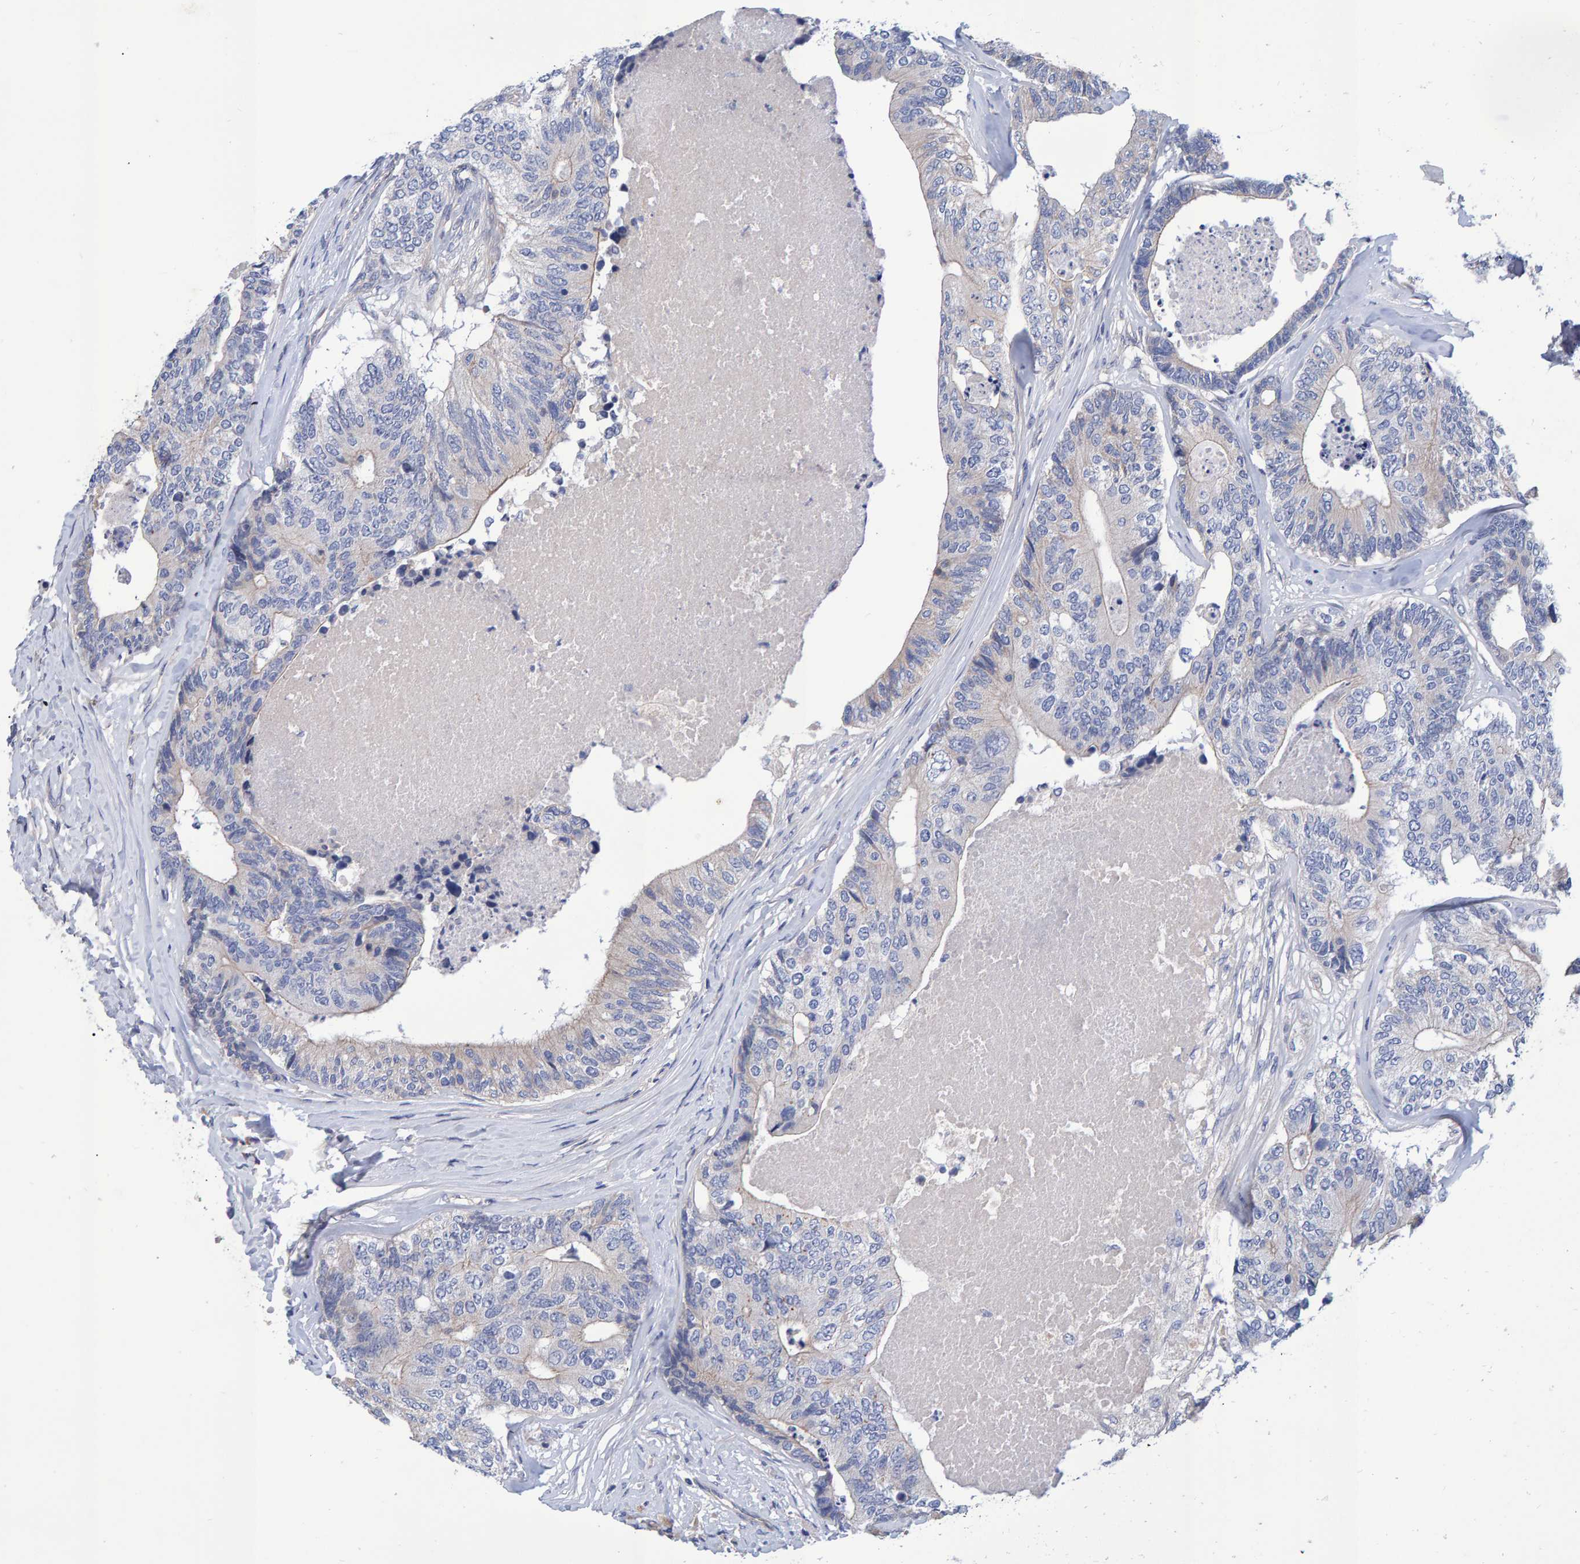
{"staining": {"intensity": "negative", "quantity": "none", "location": "none"}, "tissue": "colorectal cancer", "cell_type": "Tumor cells", "image_type": "cancer", "snomed": [{"axis": "morphology", "description": "Adenocarcinoma, NOS"}, {"axis": "topography", "description": "Colon"}], "caption": "Tumor cells show no significant protein staining in colorectal cancer.", "gene": "EFR3A", "patient": {"sex": "female", "age": 67}}